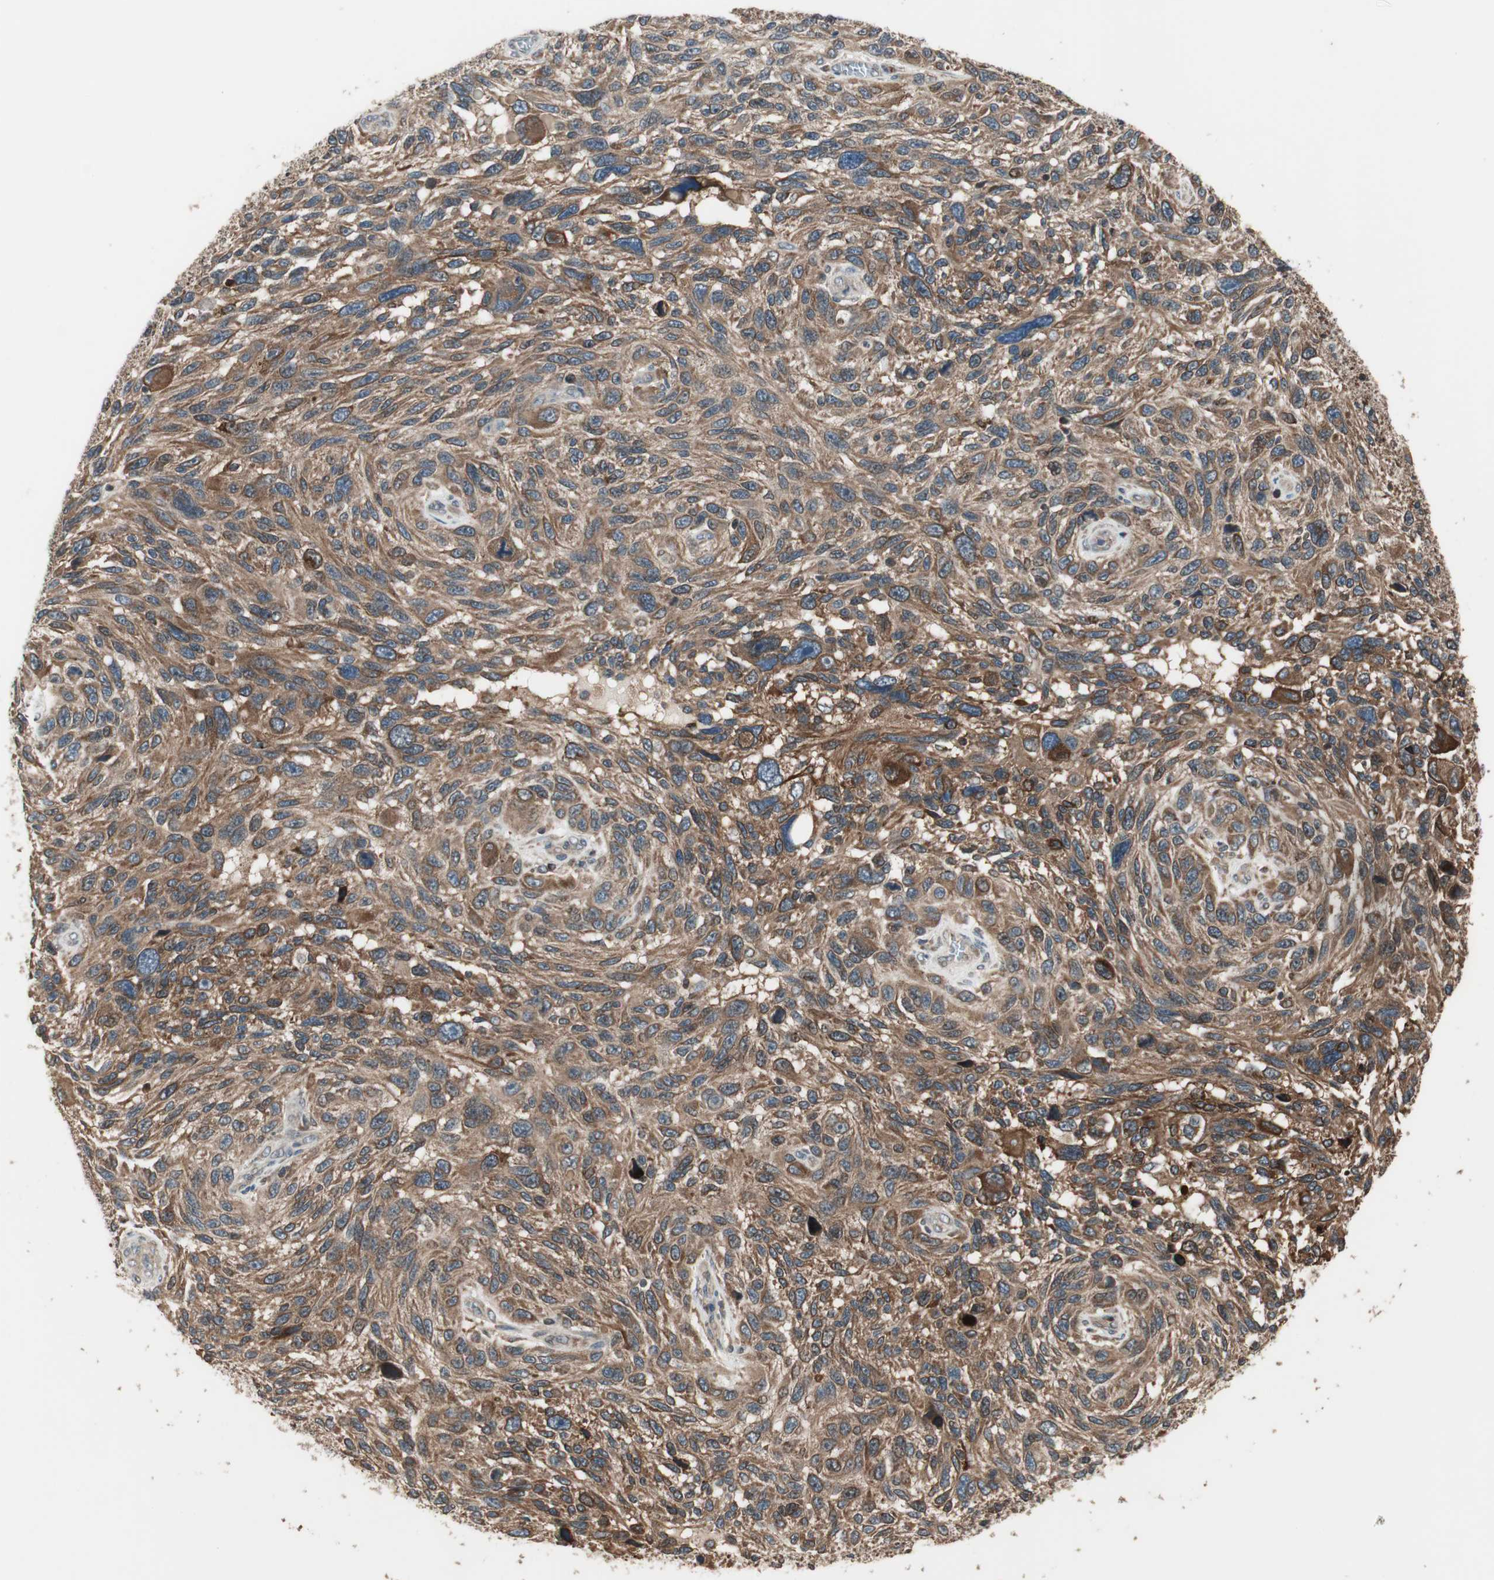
{"staining": {"intensity": "moderate", "quantity": ">75%", "location": "cytoplasmic/membranous"}, "tissue": "melanoma", "cell_type": "Tumor cells", "image_type": "cancer", "snomed": [{"axis": "morphology", "description": "Malignant melanoma, NOS"}, {"axis": "topography", "description": "Skin"}], "caption": "Protein staining demonstrates moderate cytoplasmic/membranous expression in about >75% of tumor cells in malignant melanoma. (DAB (3,3'-diaminobenzidine) IHC with brightfield microscopy, high magnification).", "gene": "ATP6AP2", "patient": {"sex": "male", "age": 53}}